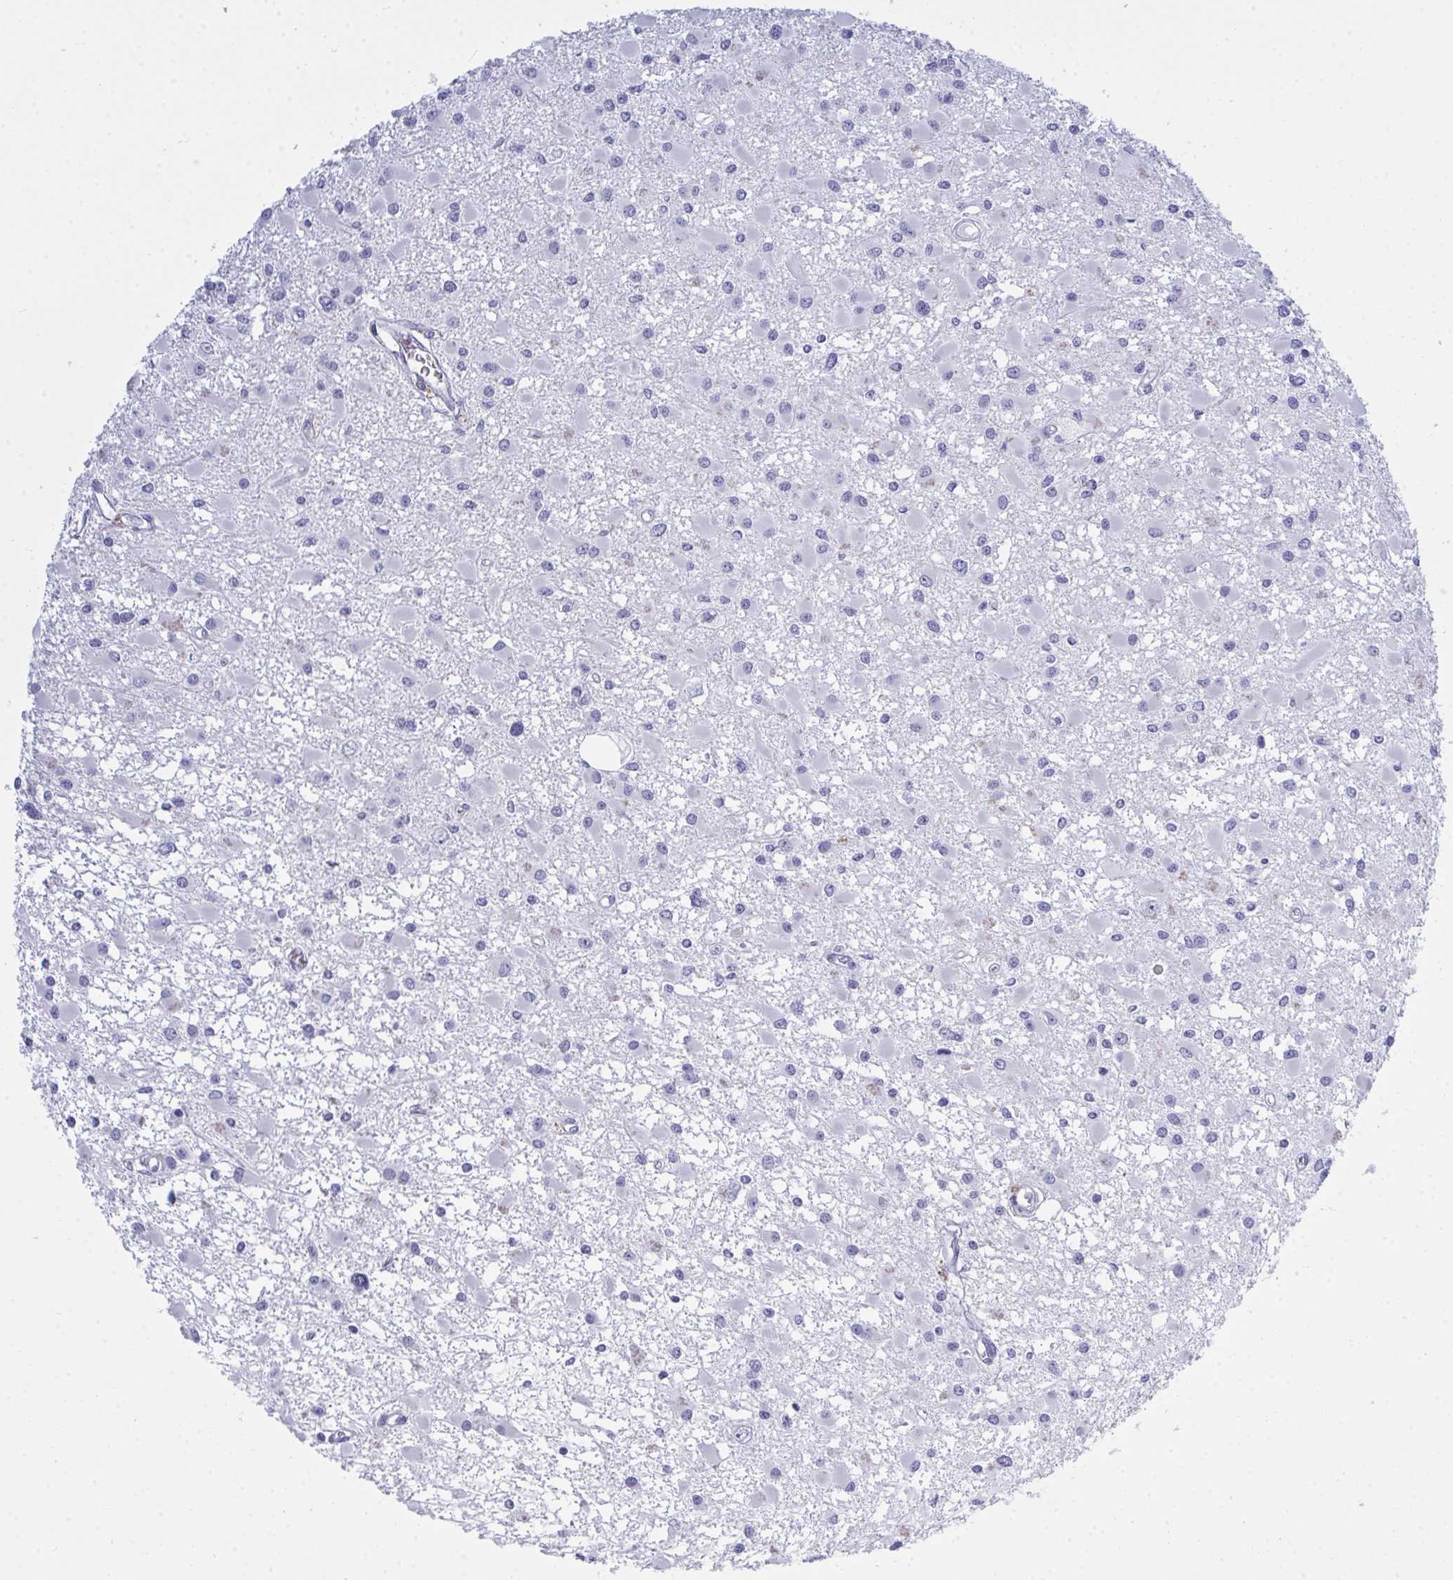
{"staining": {"intensity": "negative", "quantity": "none", "location": "none"}, "tissue": "glioma", "cell_type": "Tumor cells", "image_type": "cancer", "snomed": [{"axis": "morphology", "description": "Glioma, malignant, High grade"}, {"axis": "topography", "description": "Brain"}], "caption": "There is no significant positivity in tumor cells of malignant glioma (high-grade).", "gene": "SERPINB10", "patient": {"sex": "male", "age": 54}}